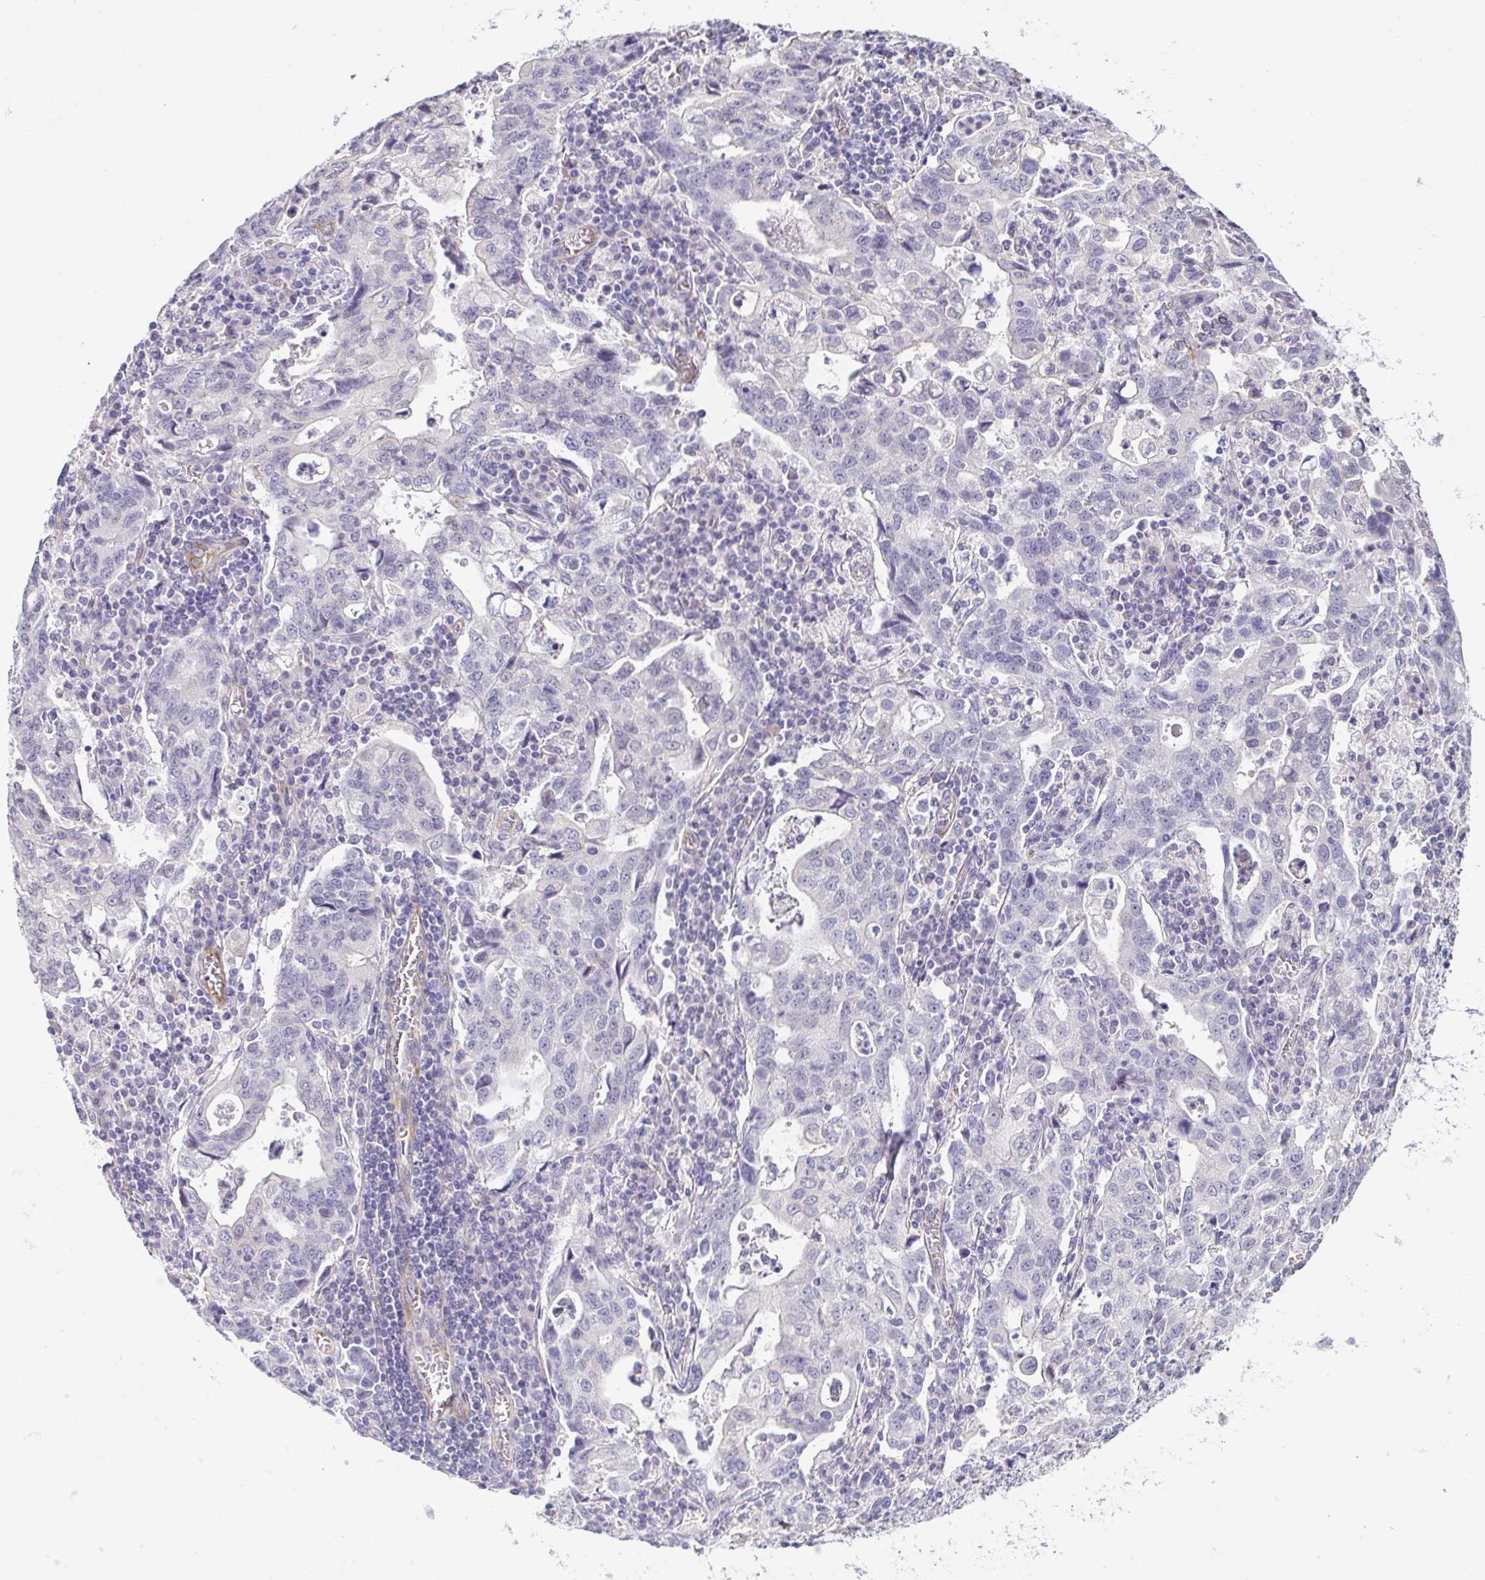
{"staining": {"intensity": "negative", "quantity": "none", "location": "none"}, "tissue": "stomach cancer", "cell_type": "Tumor cells", "image_type": "cancer", "snomed": [{"axis": "morphology", "description": "Adenocarcinoma, NOS"}, {"axis": "topography", "description": "Stomach, upper"}], "caption": "Immunohistochemical staining of human stomach cancer reveals no significant expression in tumor cells.", "gene": "COL17A1", "patient": {"sex": "male", "age": 85}}